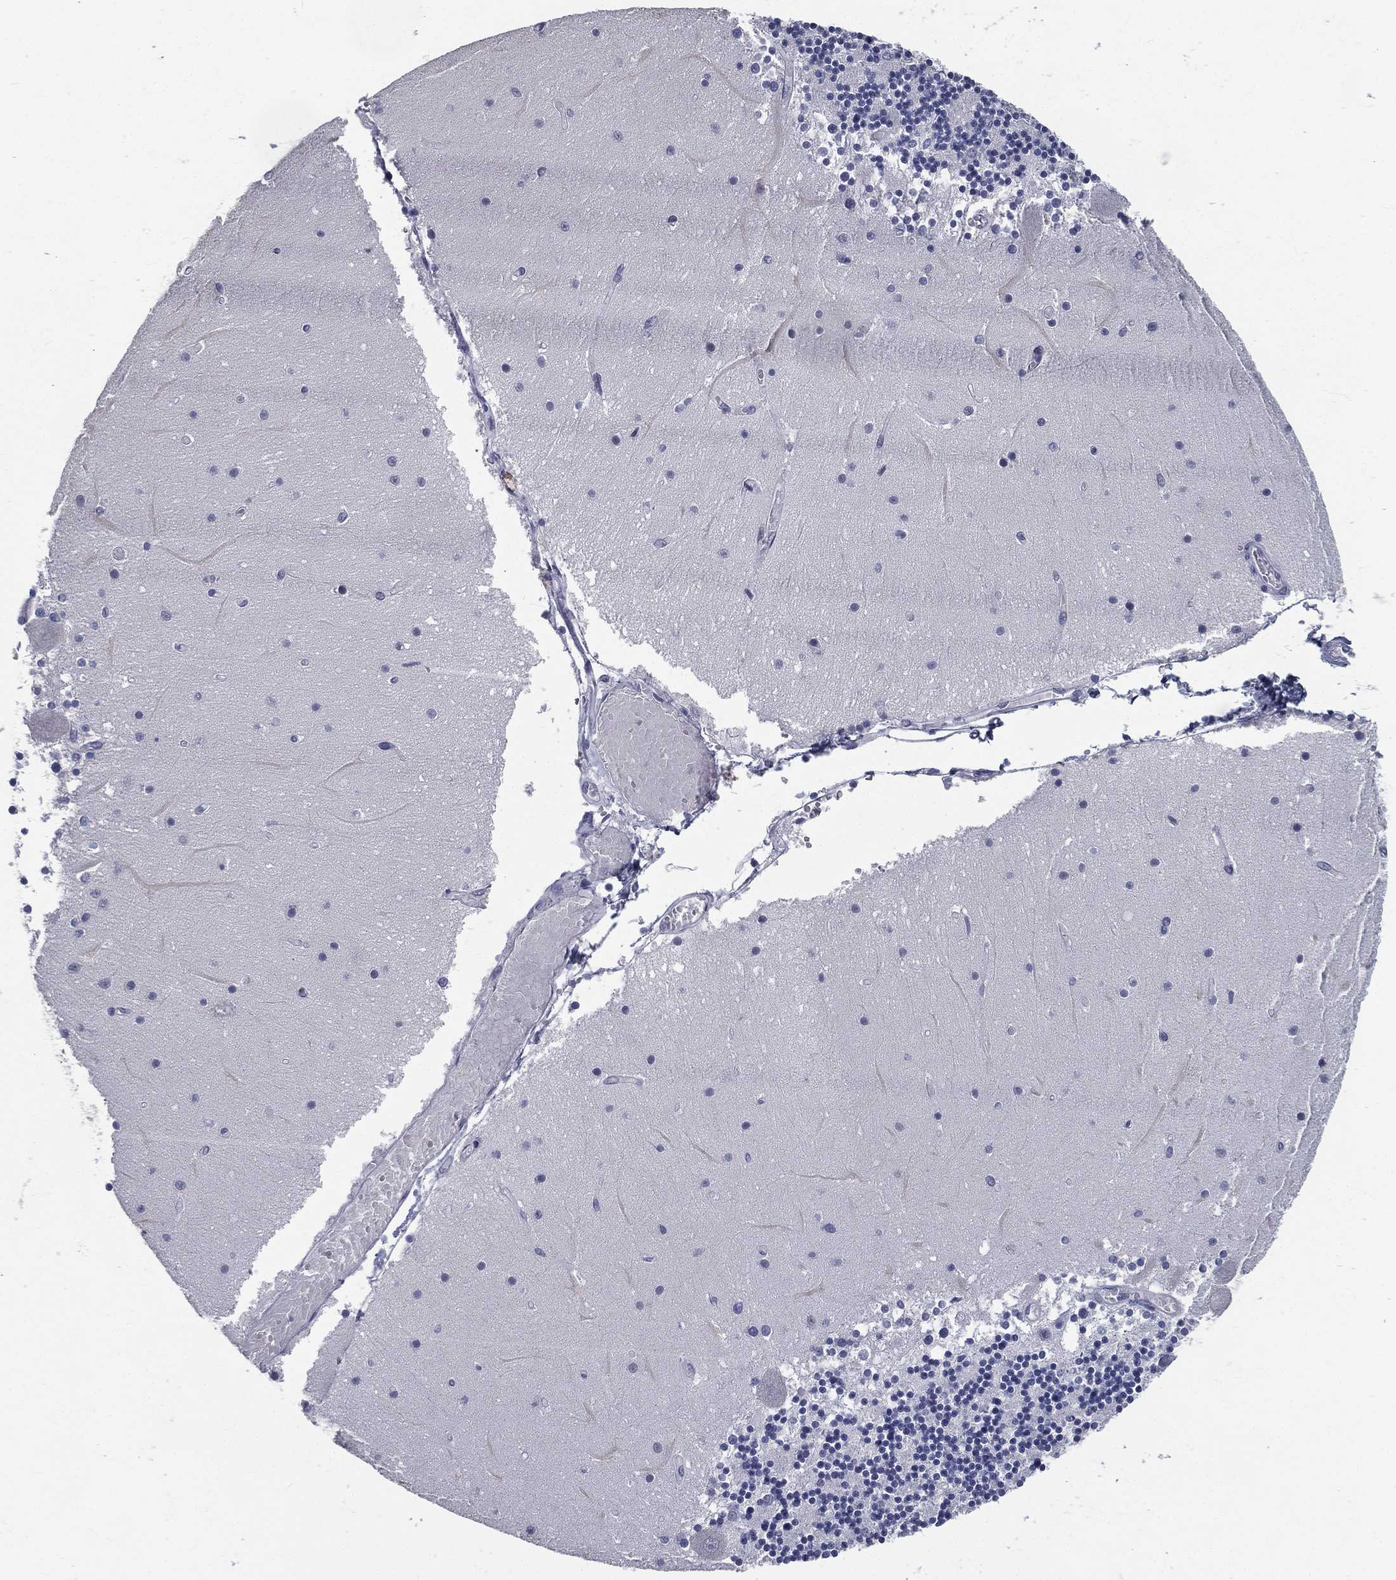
{"staining": {"intensity": "negative", "quantity": "none", "location": "none"}, "tissue": "cerebellum", "cell_type": "Cells in granular layer", "image_type": "normal", "snomed": [{"axis": "morphology", "description": "Normal tissue, NOS"}, {"axis": "topography", "description": "Cerebellum"}], "caption": "Image shows no significant protein positivity in cells in granular layer of benign cerebellum.", "gene": "IFT27", "patient": {"sex": "female", "age": 28}}